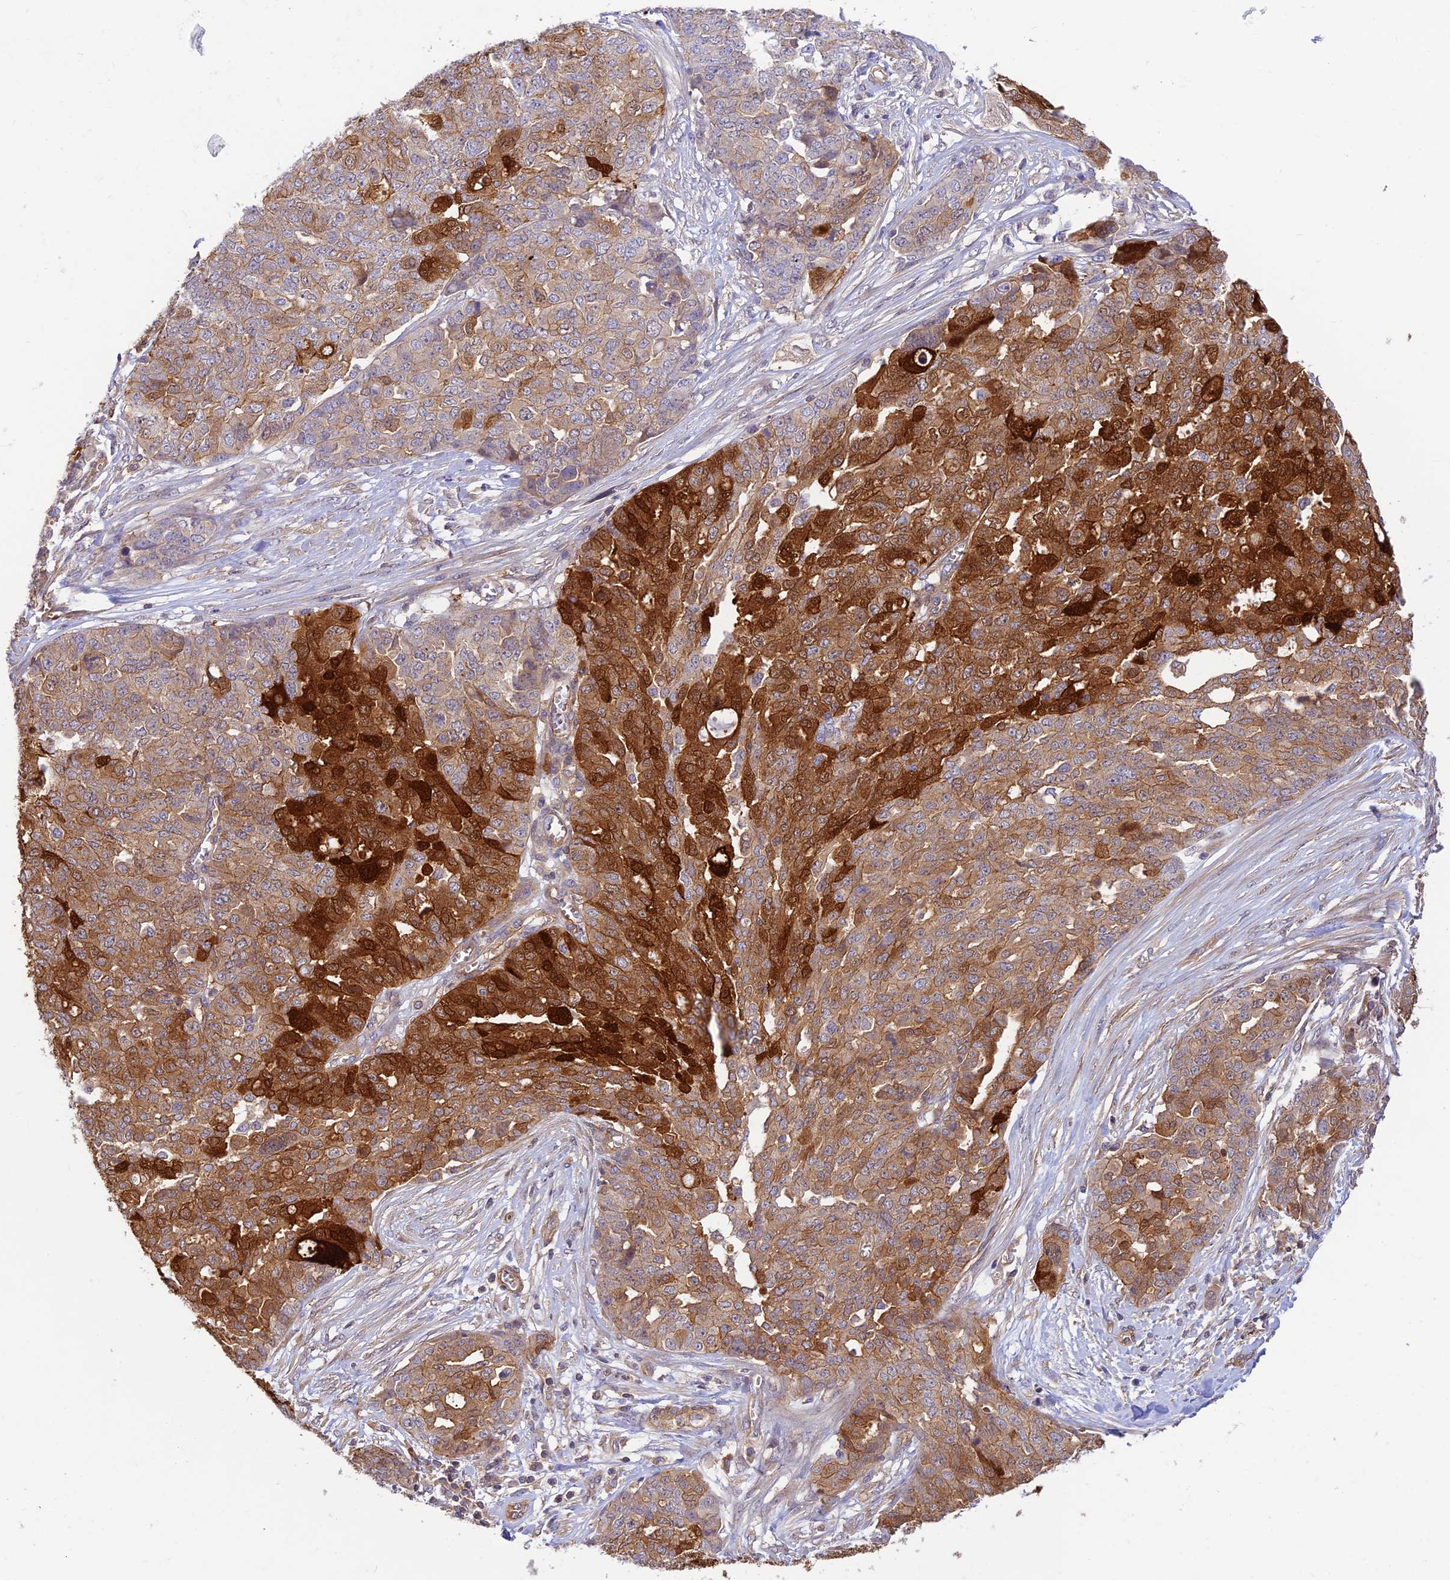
{"staining": {"intensity": "strong", "quantity": "25%-75%", "location": "cytoplasmic/membranous"}, "tissue": "ovarian cancer", "cell_type": "Tumor cells", "image_type": "cancer", "snomed": [{"axis": "morphology", "description": "Cystadenocarcinoma, serous, NOS"}, {"axis": "topography", "description": "Soft tissue"}, {"axis": "topography", "description": "Ovary"}], "caption": "Human ovarian serous cystadenocarcinoma stained for a protein (brown) displays strong cytoplasmic/membranous positive expression in approximately 25%-75% of tumor cells.", "gene": "PPP1R12C", "patient": {"sex": "female", "age": 57}}